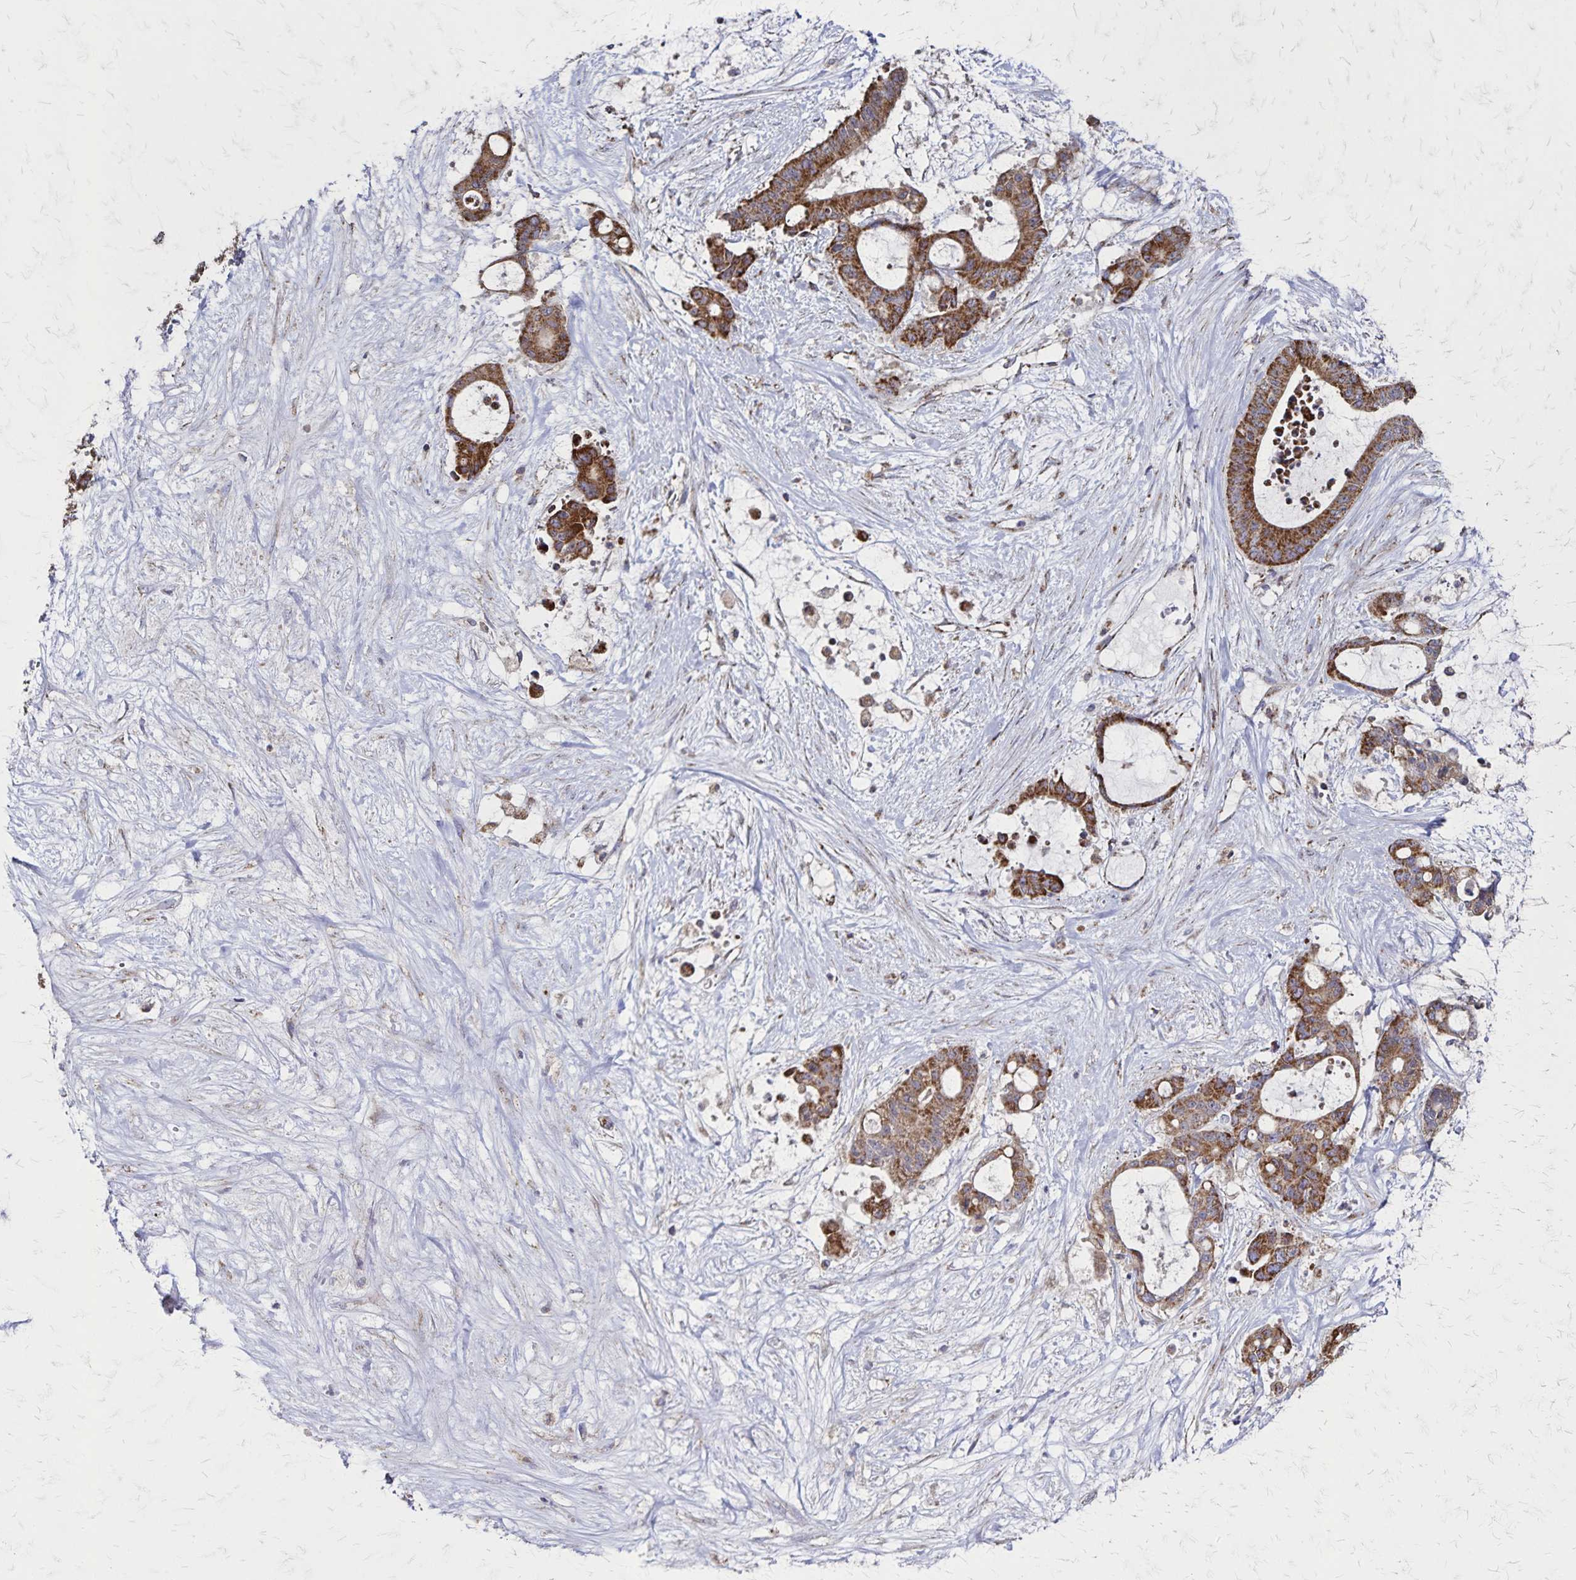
{"staining": {"intensity": "moderate", "quantity": ">75%", "location": "cytoplasmic/membranous"}, "tissue": "liver cancer", "cell_type": "Tumor cells", "image_type": "cancer", "snomed": [{"axis": "morphology", "description": "Normal tissue, NOS"}, {"axis": "morphology", "description": "Cholangiocarcinoma"}, {"axis": "topography", "description": "Liver"}, {"axis": "topography", "description": "Peripheral nerve tissue"}], "caption": "Brown immunohistochemical staining in liver cancer demonstrates moderate cytoplasmic/membranous expression in approximately >75% of tumor cells. (brown staining indicates protein expression, while blue staining denotes nuclei).", "gene": "NFS1", "patient": {"sex": "female", "age": 73}}